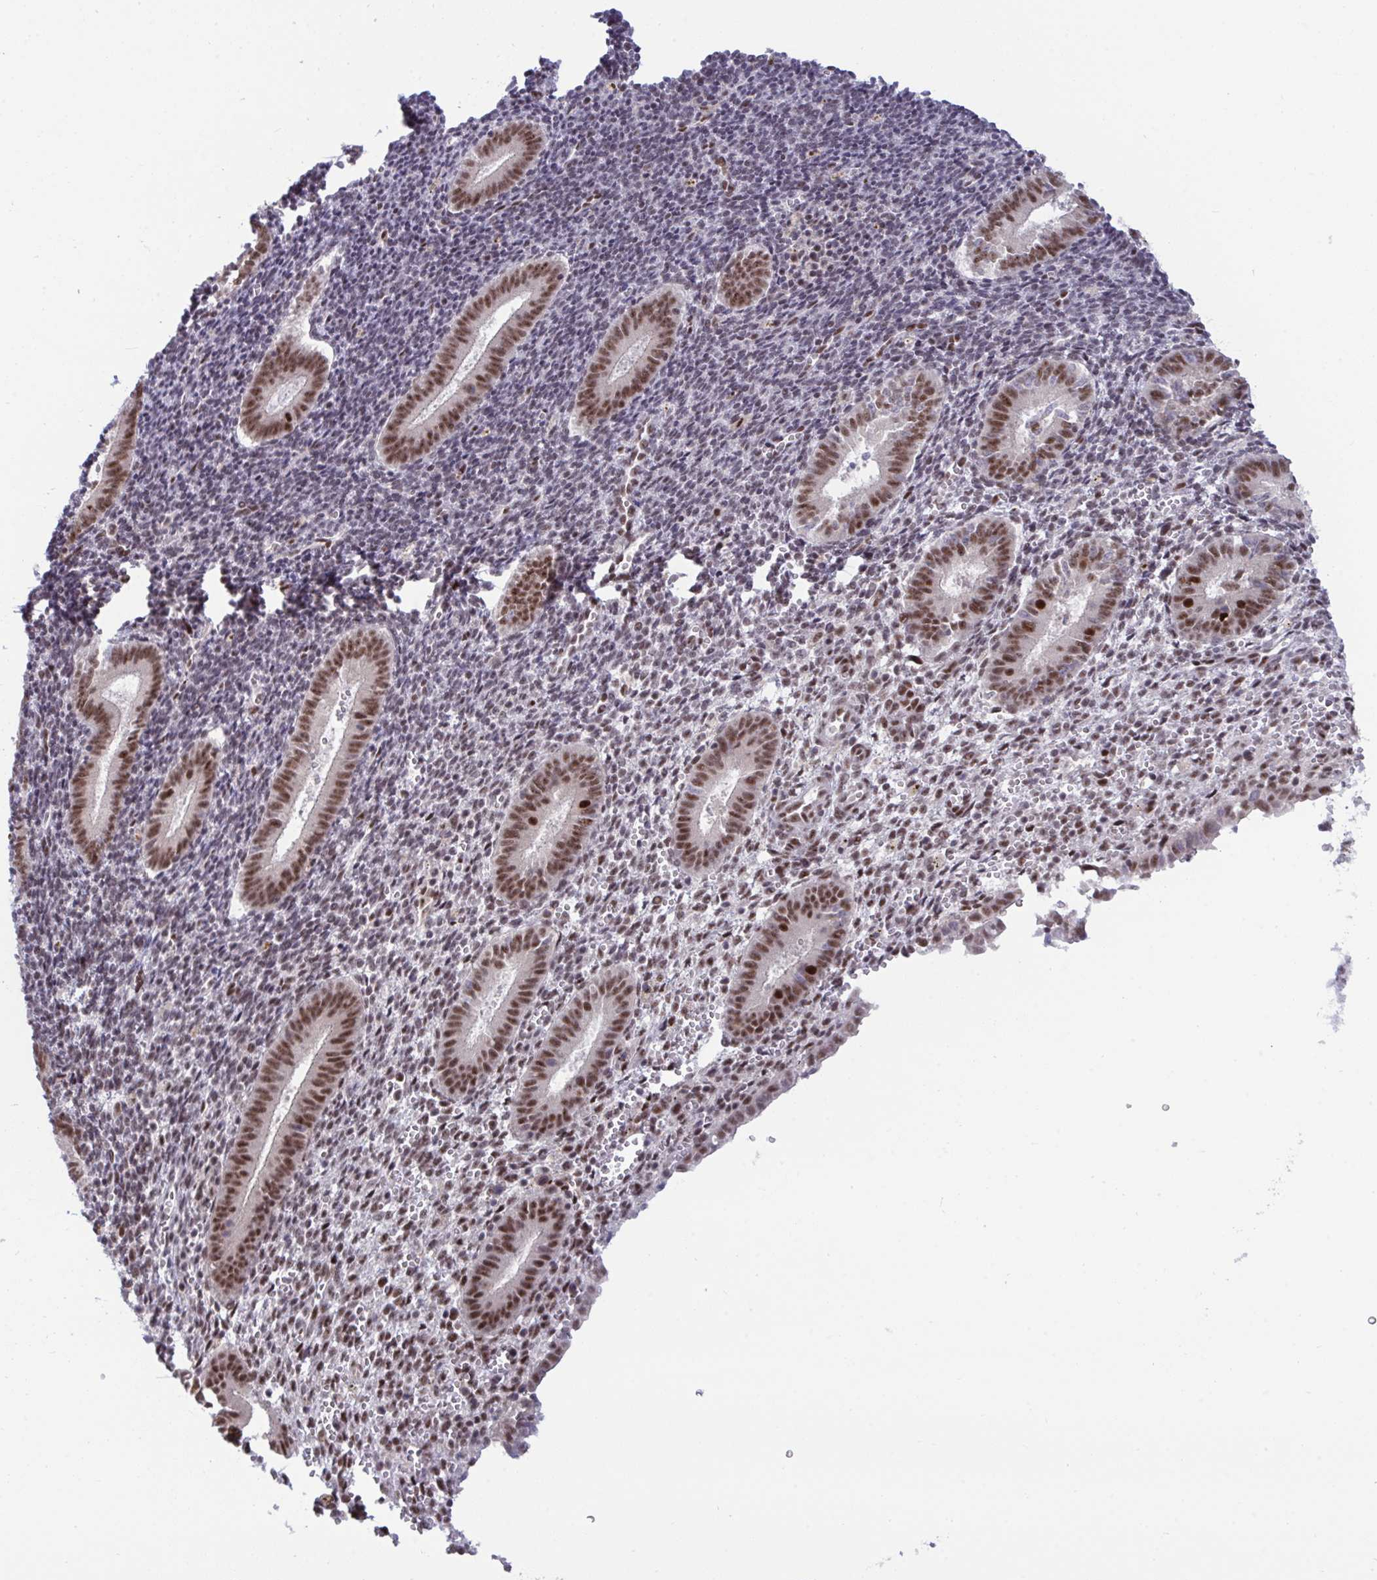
{"staining": {"intensity": "moderate", "quantity": ">75%", "location": "nuclear"}, "tissue": "endometrium", "cell_type": "Cells in endometrial stroma", "image_type": "normal", "snomed": [{"axis": "morphology", "description": "Normal tissue, NOS"}, {"axis": "topography", "description": "Endometrium"}], "caption": "Immunohistochemistry (IHC) photomicrograph of normal endometrium: endometrium stained using IHC exhibits medium levels of moderate protein expression localized specifically in the nuclear of cells in endometrial stroma, appearing as a nuclear brown color.", "gene": "WBP11", "patient": {"sex": "female", "age": 25}}